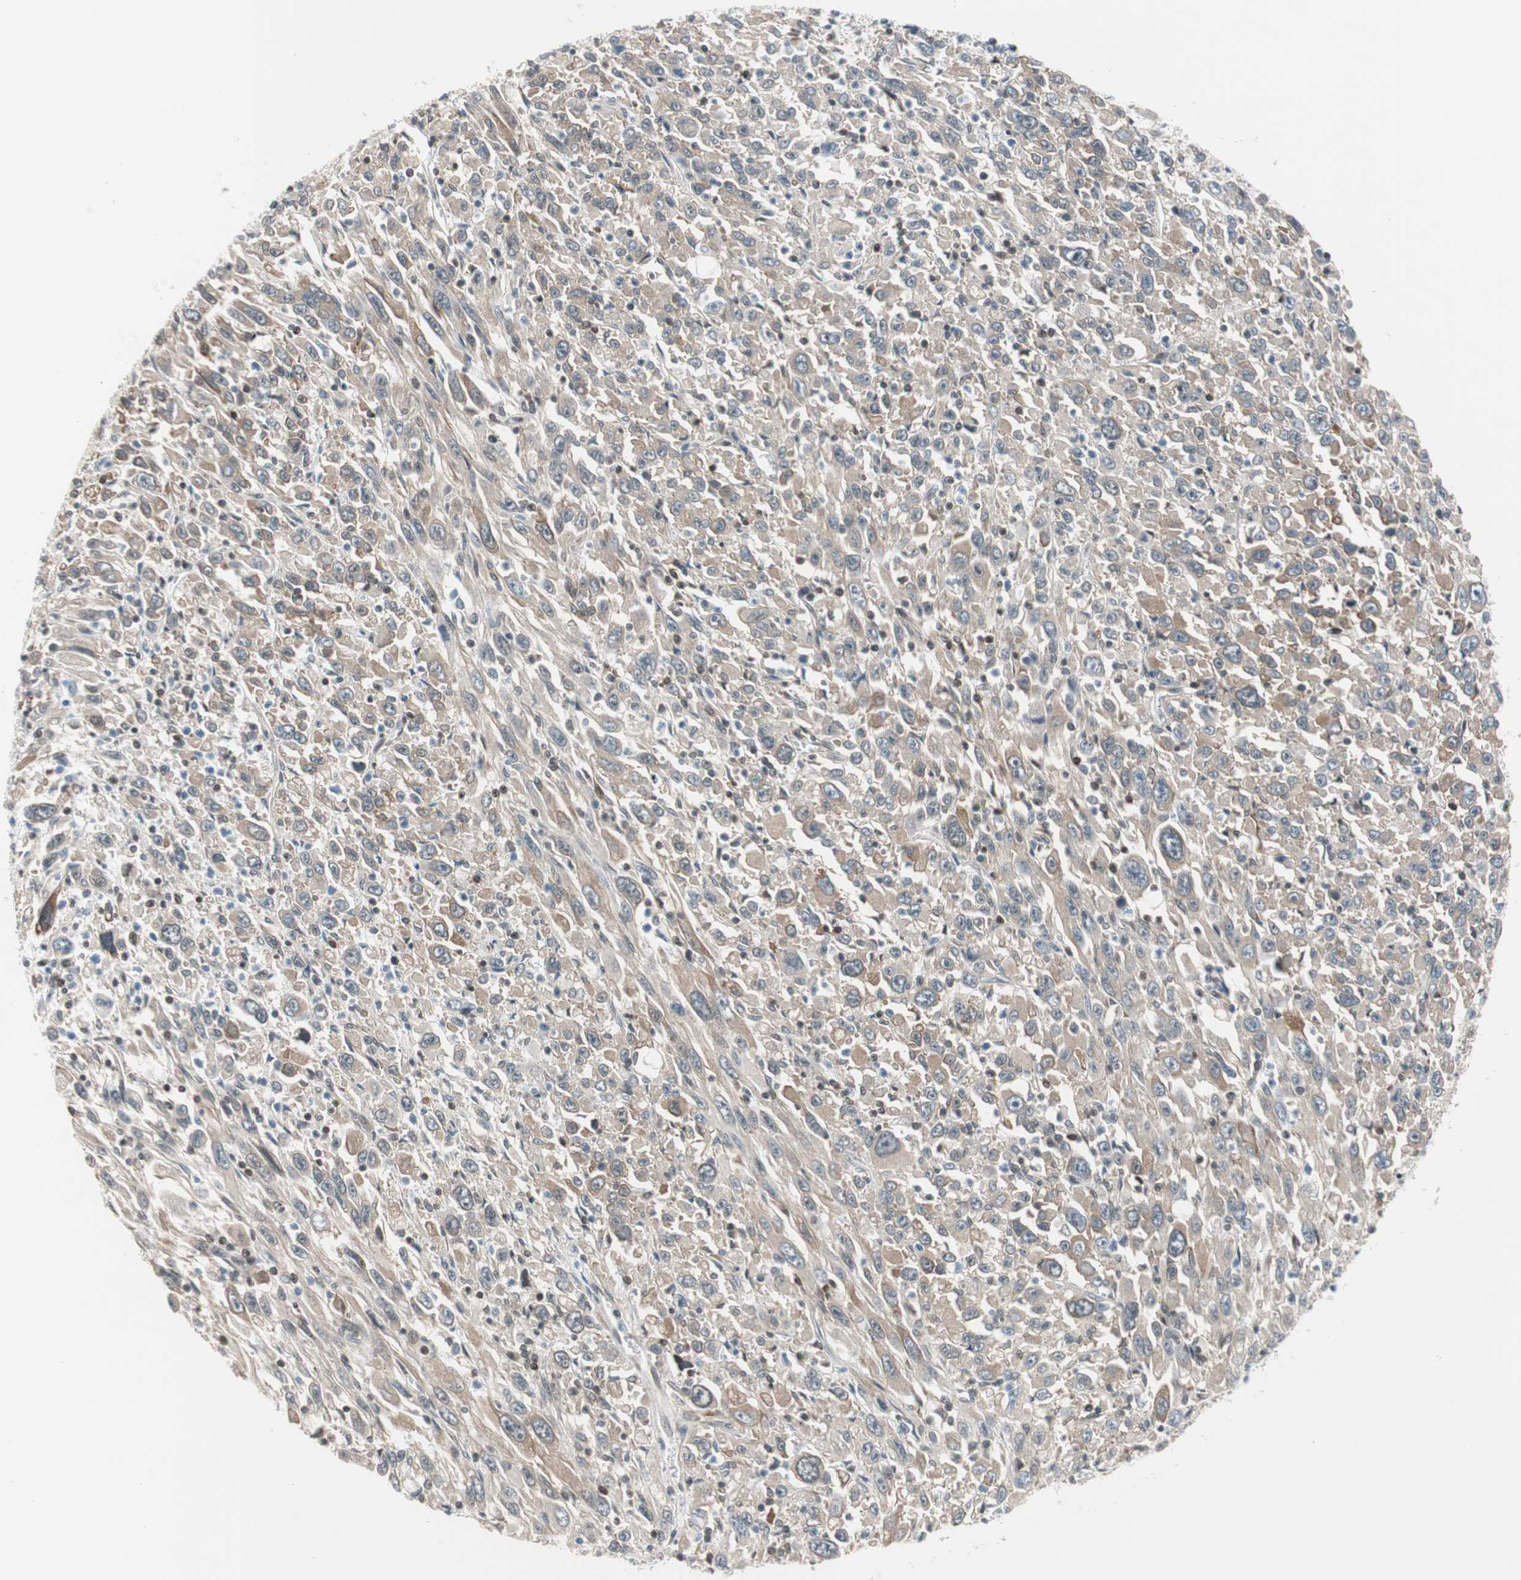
{"staining": {"intensity": "weak", "quantity": "25%-75%", "location": "cytoplasmic/membranous"}, "tissue": "melanoma", "cell_type": "Tumor cells", "image_type": "cancer", "snomed": [{"axis": "morphology", "description": "Malignant melanoma, Metastatic site"}, {"axis": "topography", "description": "Skin"}], "caption": "Immunohistochemistry photomicrograph of neoplastic tissue: human malignant melanoma (metastatic site) stained using immunohistochemistry (IHC) exhibits low levels of weak protein expression localized specifically in the cytoplasmic/membranous of tumor cells, appearing as a cytoplasmic/membranous brown color.", "gene": "ZNF512B", "patient": {"sex": "female", "age": 56}}